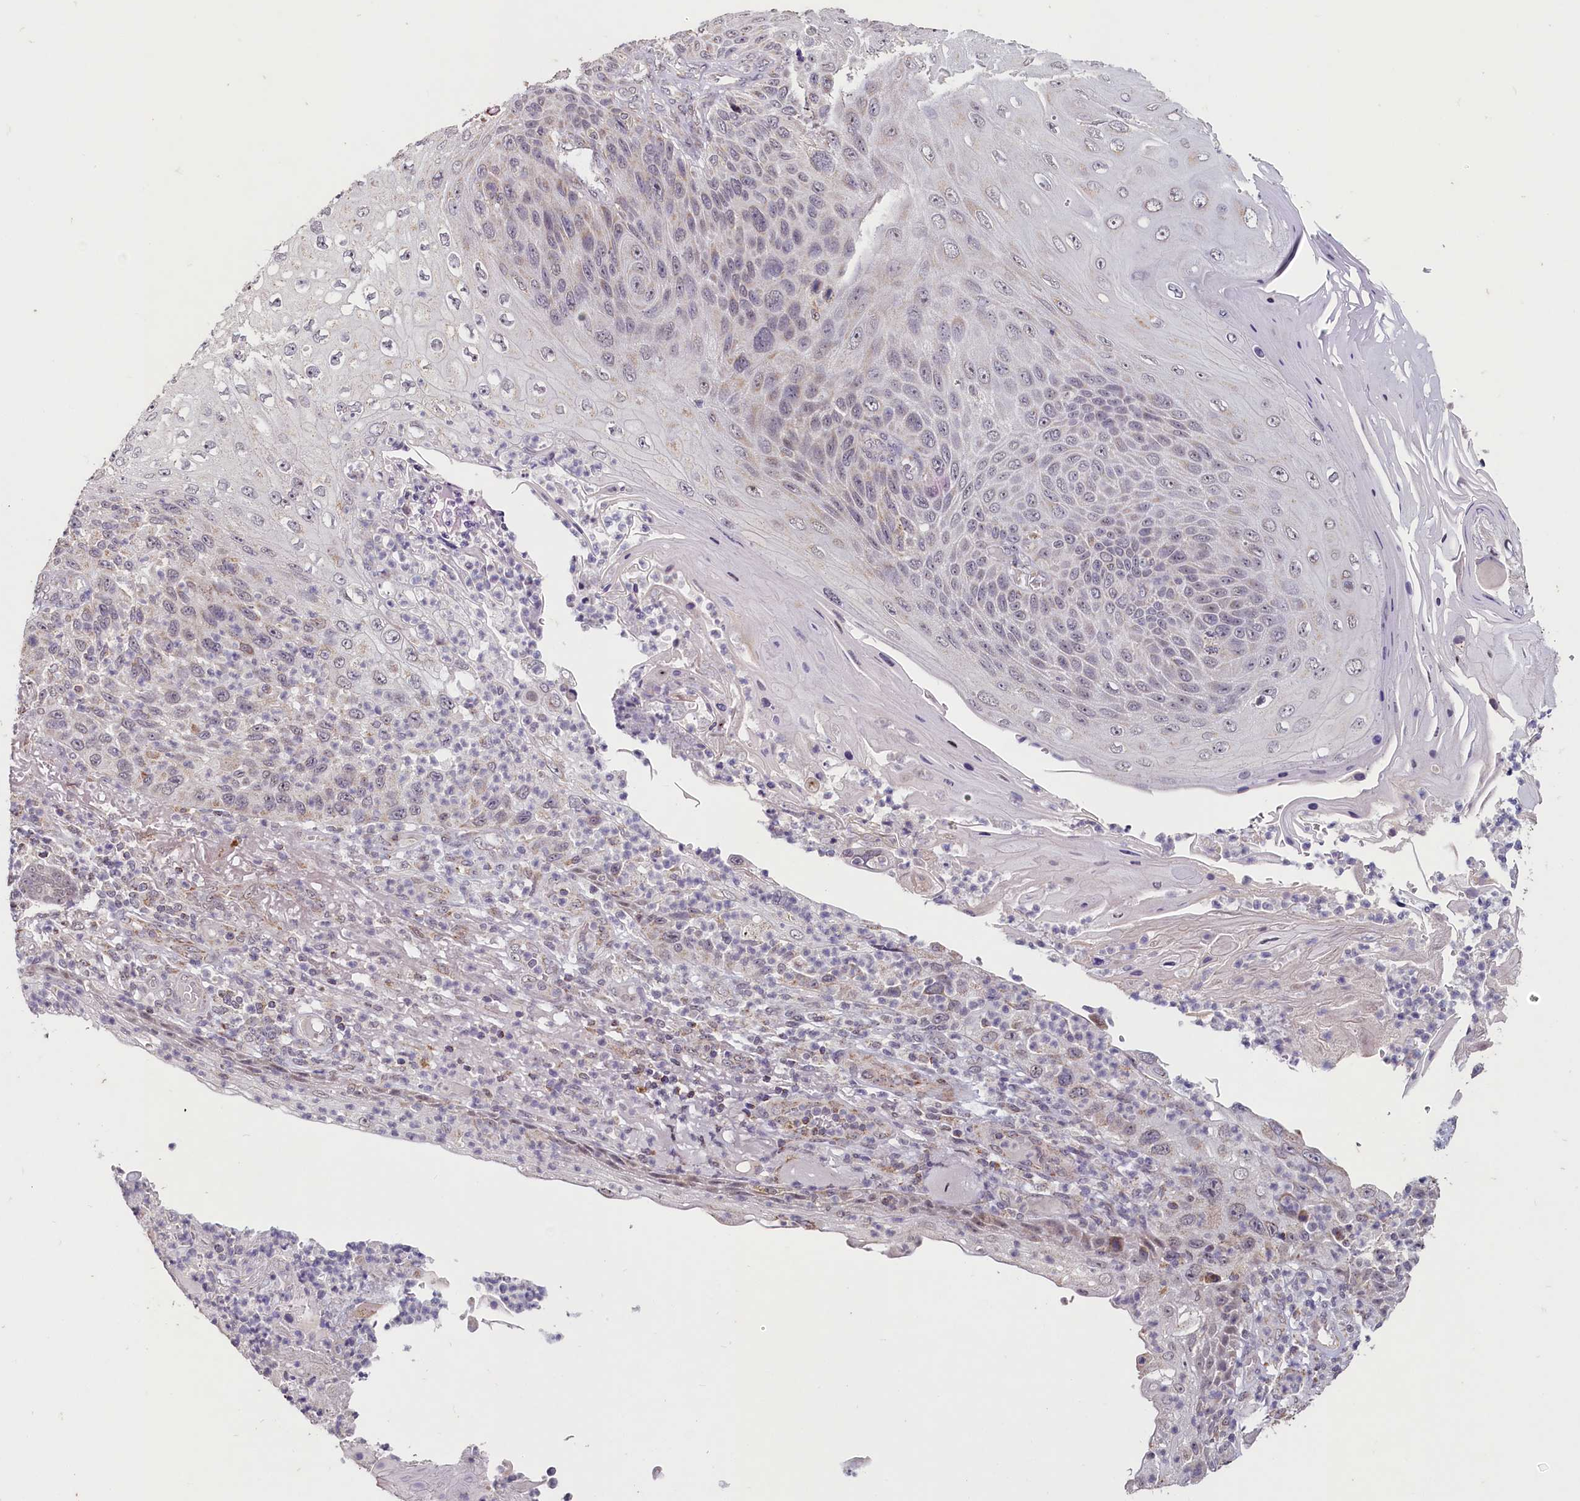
{"staining": {"intensity": "negative", "quantity": "none", "location": "none"}, "tissue": "skin cancer", "cell_type": "Tumor cells", "image_type": "cancer", "snomed": [{"axis": "morphology", "description": "Squamous cell carcinoma, NOS"}, {"axis": "topography", "description": "Skin"}], "caption": "A histopathology image of human skin squamous cell carcinoma is negative for staining in tumor cells.", "gene": "PDE6D", "patient": {"sex": "female", "age": 88}}